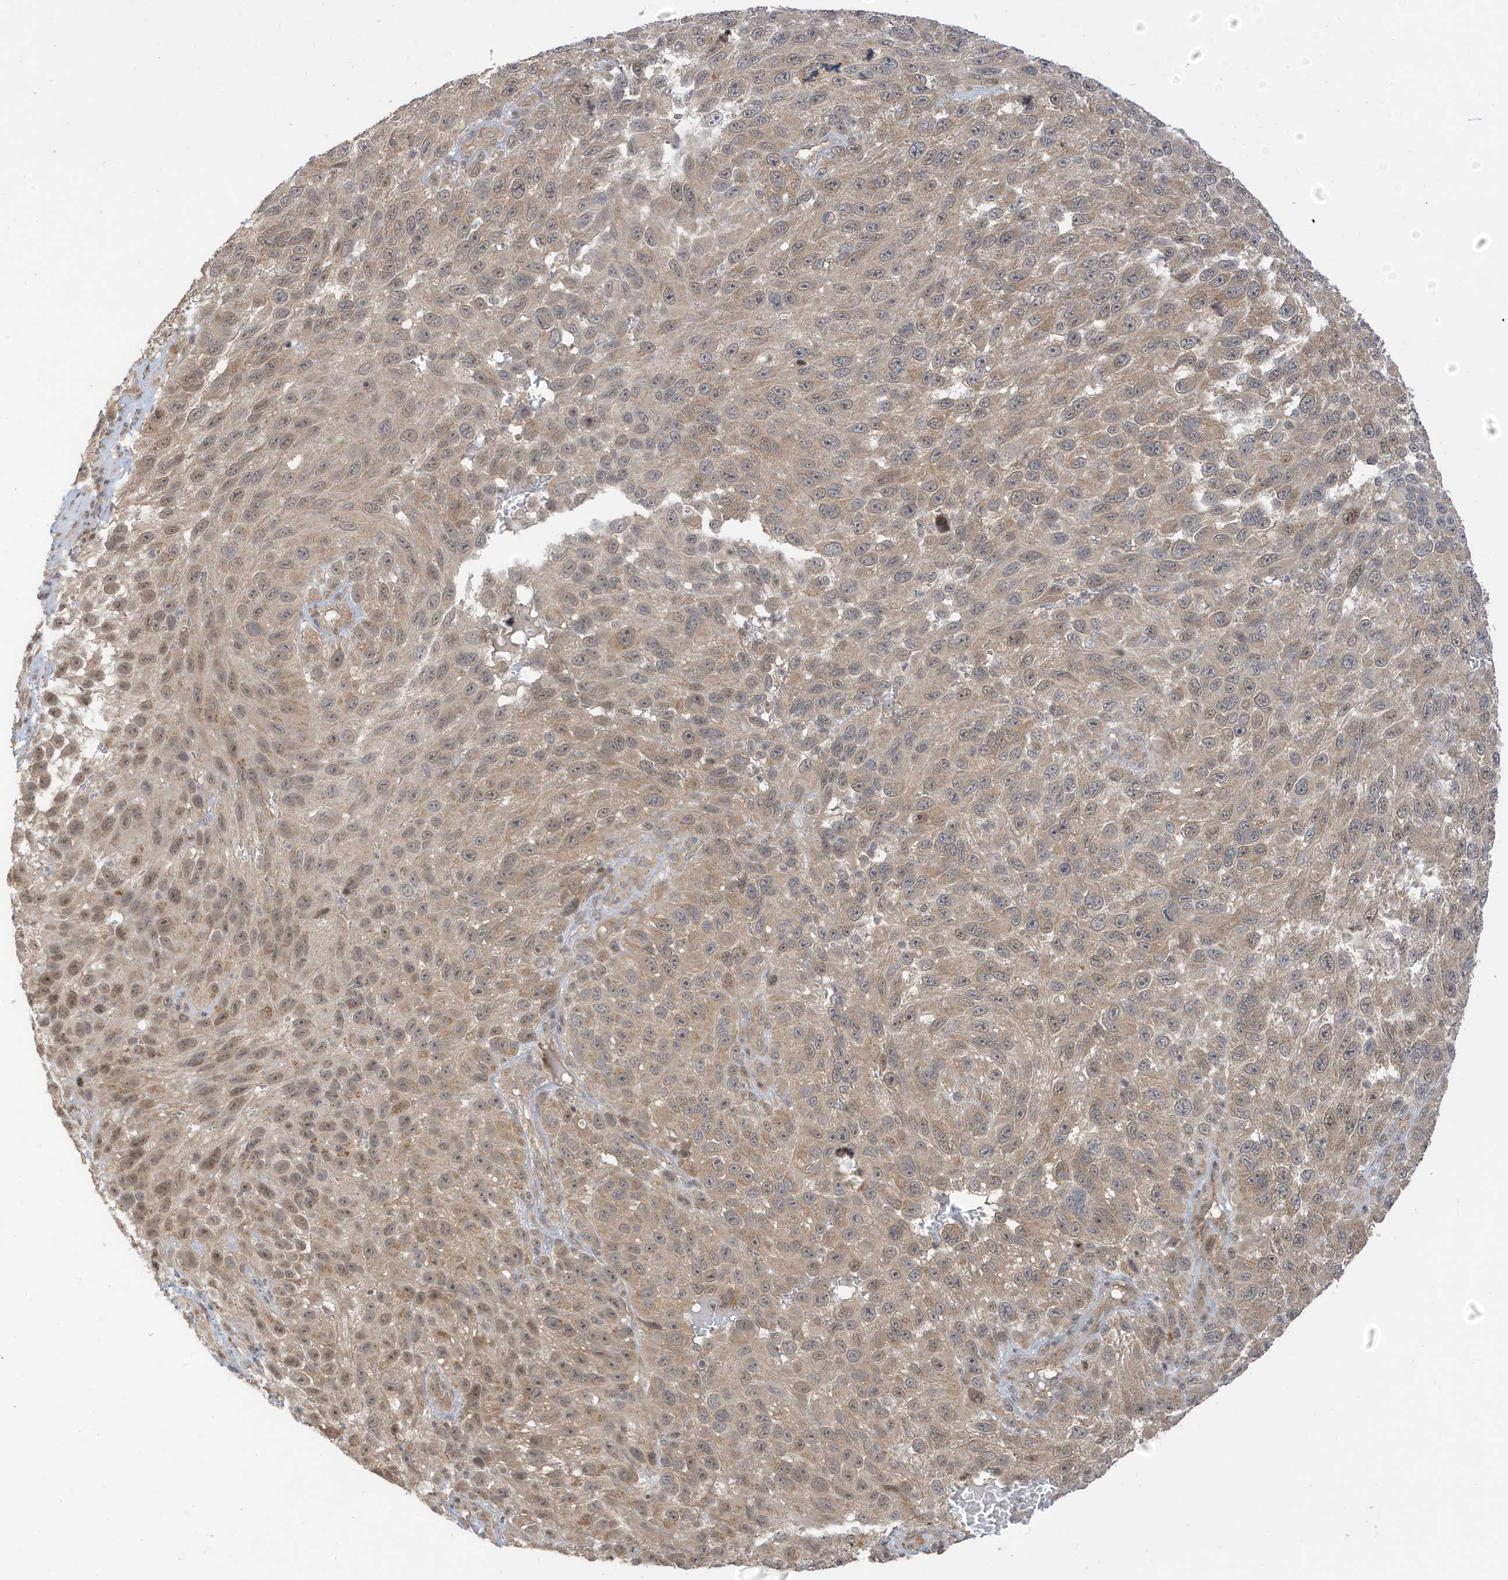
{"staining": {"intensity": "weak", "quantity": ">75%", "location": "cytoplasmic/membranous,nuclear"}, "tissue": "melanoma", "cell_type": "Tumor cells", "image_type": "cancer", "snomed": [{"axis": "morphology", "description": "Malignant melanoma, NOS"}, {"axis": "topography", "description": "Skin"}], "caption": "This histopathology image exhibits immunohistochemistry staining of malignant melanoma, with low weak cytoplasmic/membranous and nuclear expression in approximately >75% of tumor cells.", "gene": "TAB3", "patient": {"sex": "female", "age": 94}}